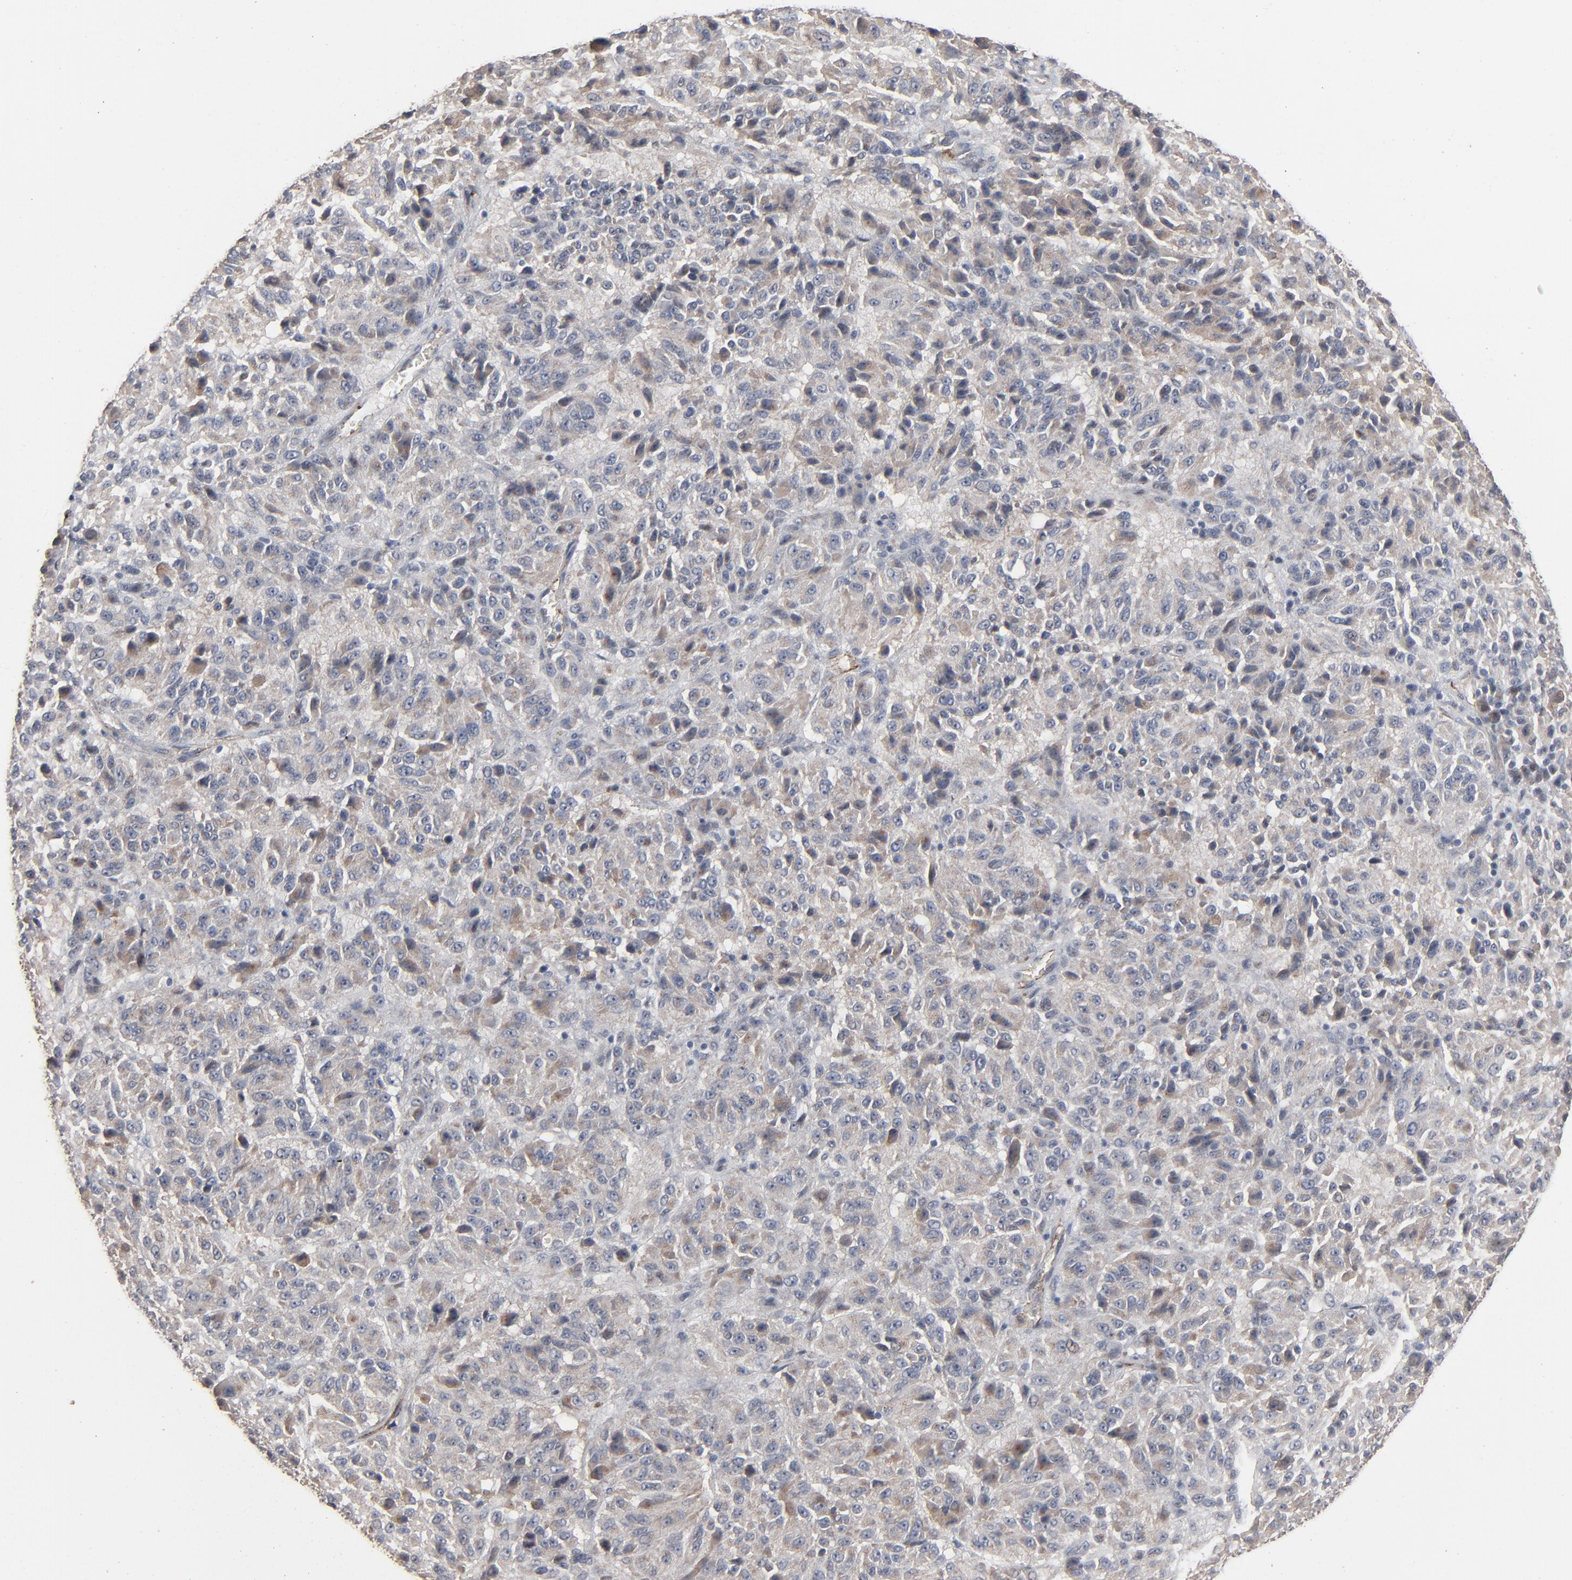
{"staining": {"intensity": "weak", "quantity": "<25%", "location": "cytoplasmic/membranous"}, "tissue": "melanoma", "cell_type": "Tumor cells", "image_type": "cancer", "snomed": [{"axis": "morphology", "description": "Malignant melanoma, Metastatic site"}, {"axis": "topography", "description": "Lung"}], "caption": "An image of human malignant melanoma (metastatic site) is negative for staining in tumor cells. (Brightfield microscopy of DAB (3,3'-diaminobenzidine) immunohistochemistry at high magnification).", "gene": "JAM3", "patient": {"sex": "male", "age": 64}}